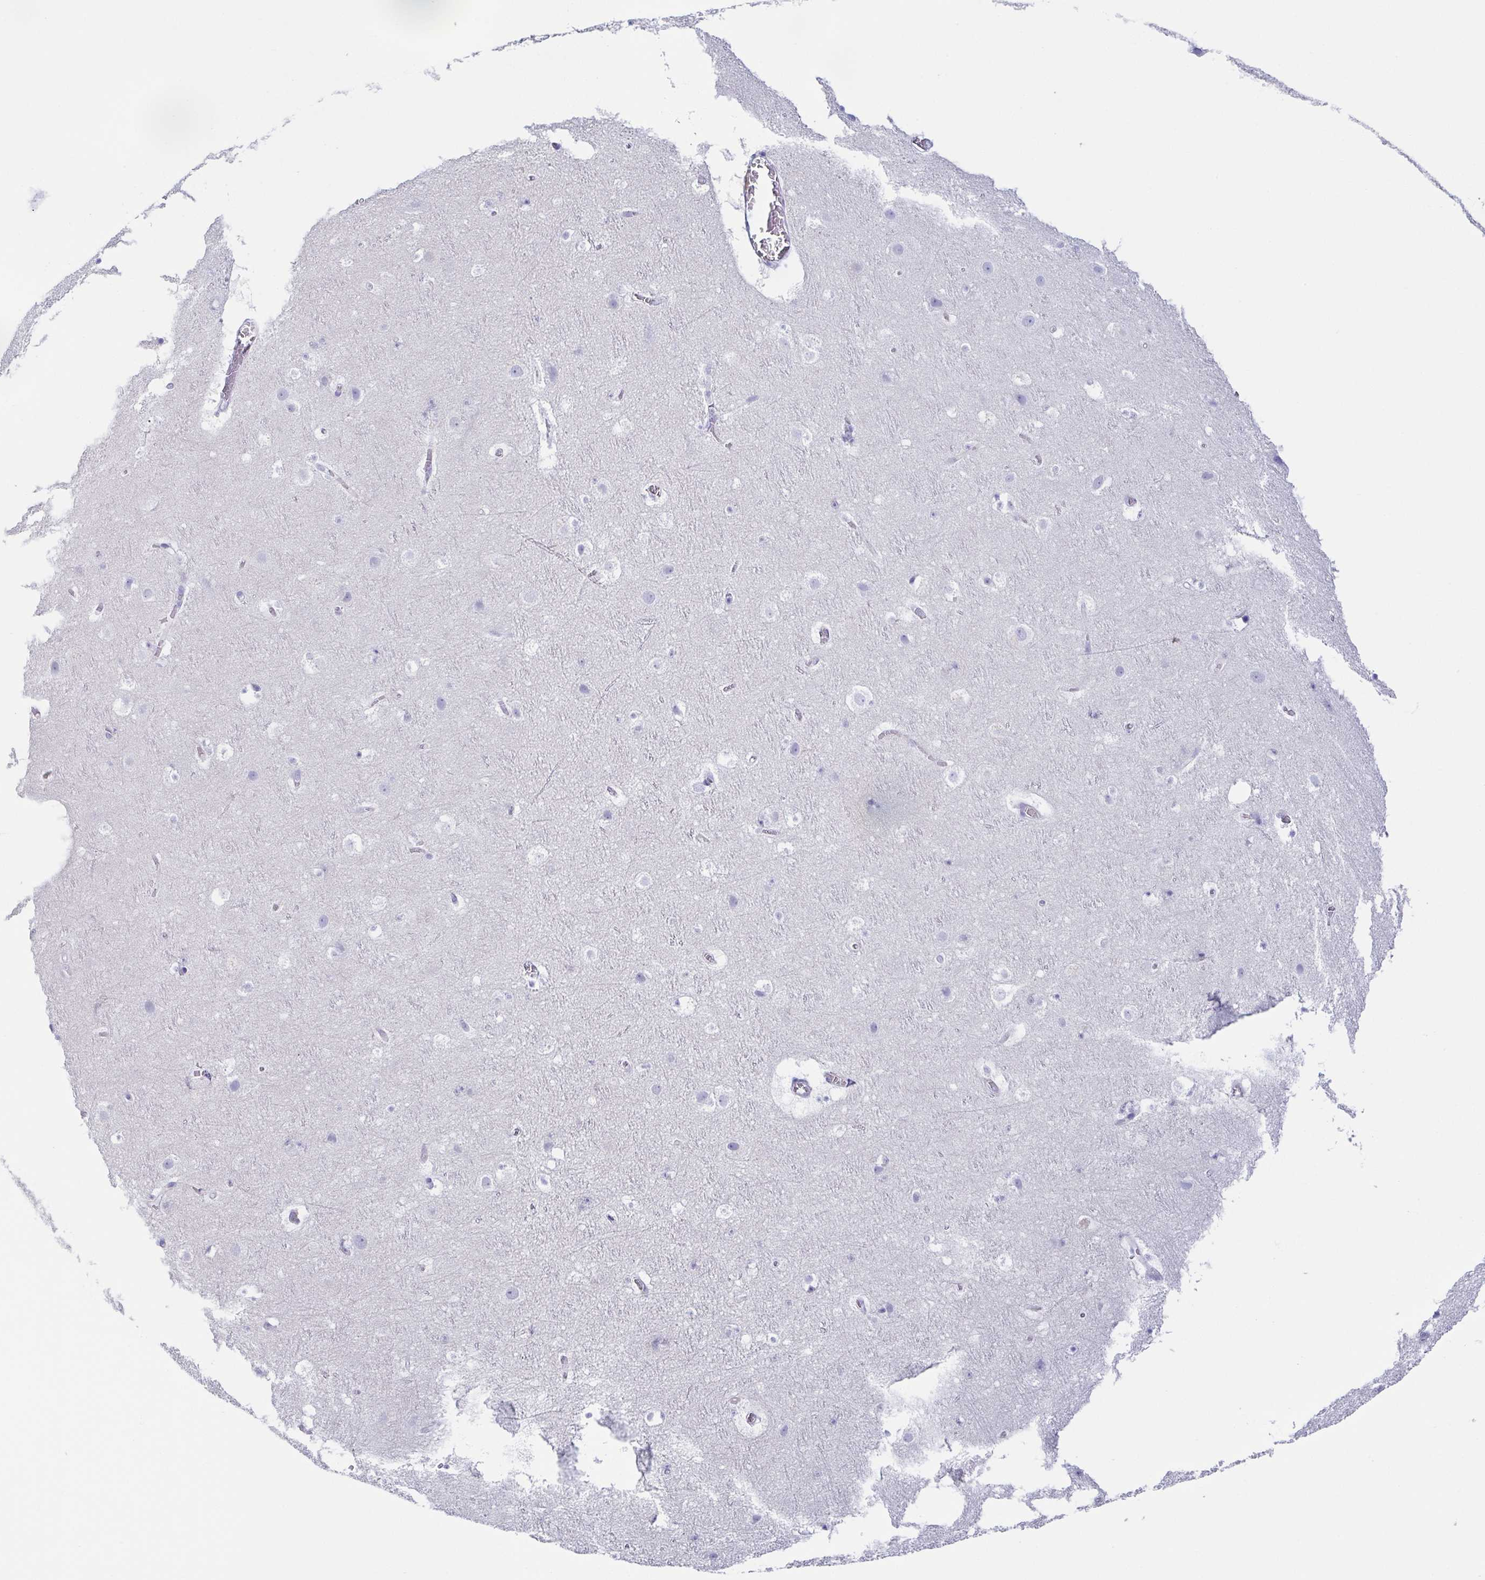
{"staining": {"intensity": "negative", "quantity": "none", "location": "none"}, "tissue": "cerebral cortex", "cell_type": "Endothelial cells", "image_type": "normal", "snomed": [{"axis": "morphology", "description": "Normal tissue, NOS"}, {"axis": "topography", "description": "Cerebral cortex"}], "caption": "Immunohistochemistry (IHC) histopathology image of normal cerebral cortex: cerebral cortex stained with DAB reveals no significant protein staining in endothelial cells.", "gene": "PRR27", "patient": {"sex": "female", "age": 42}}